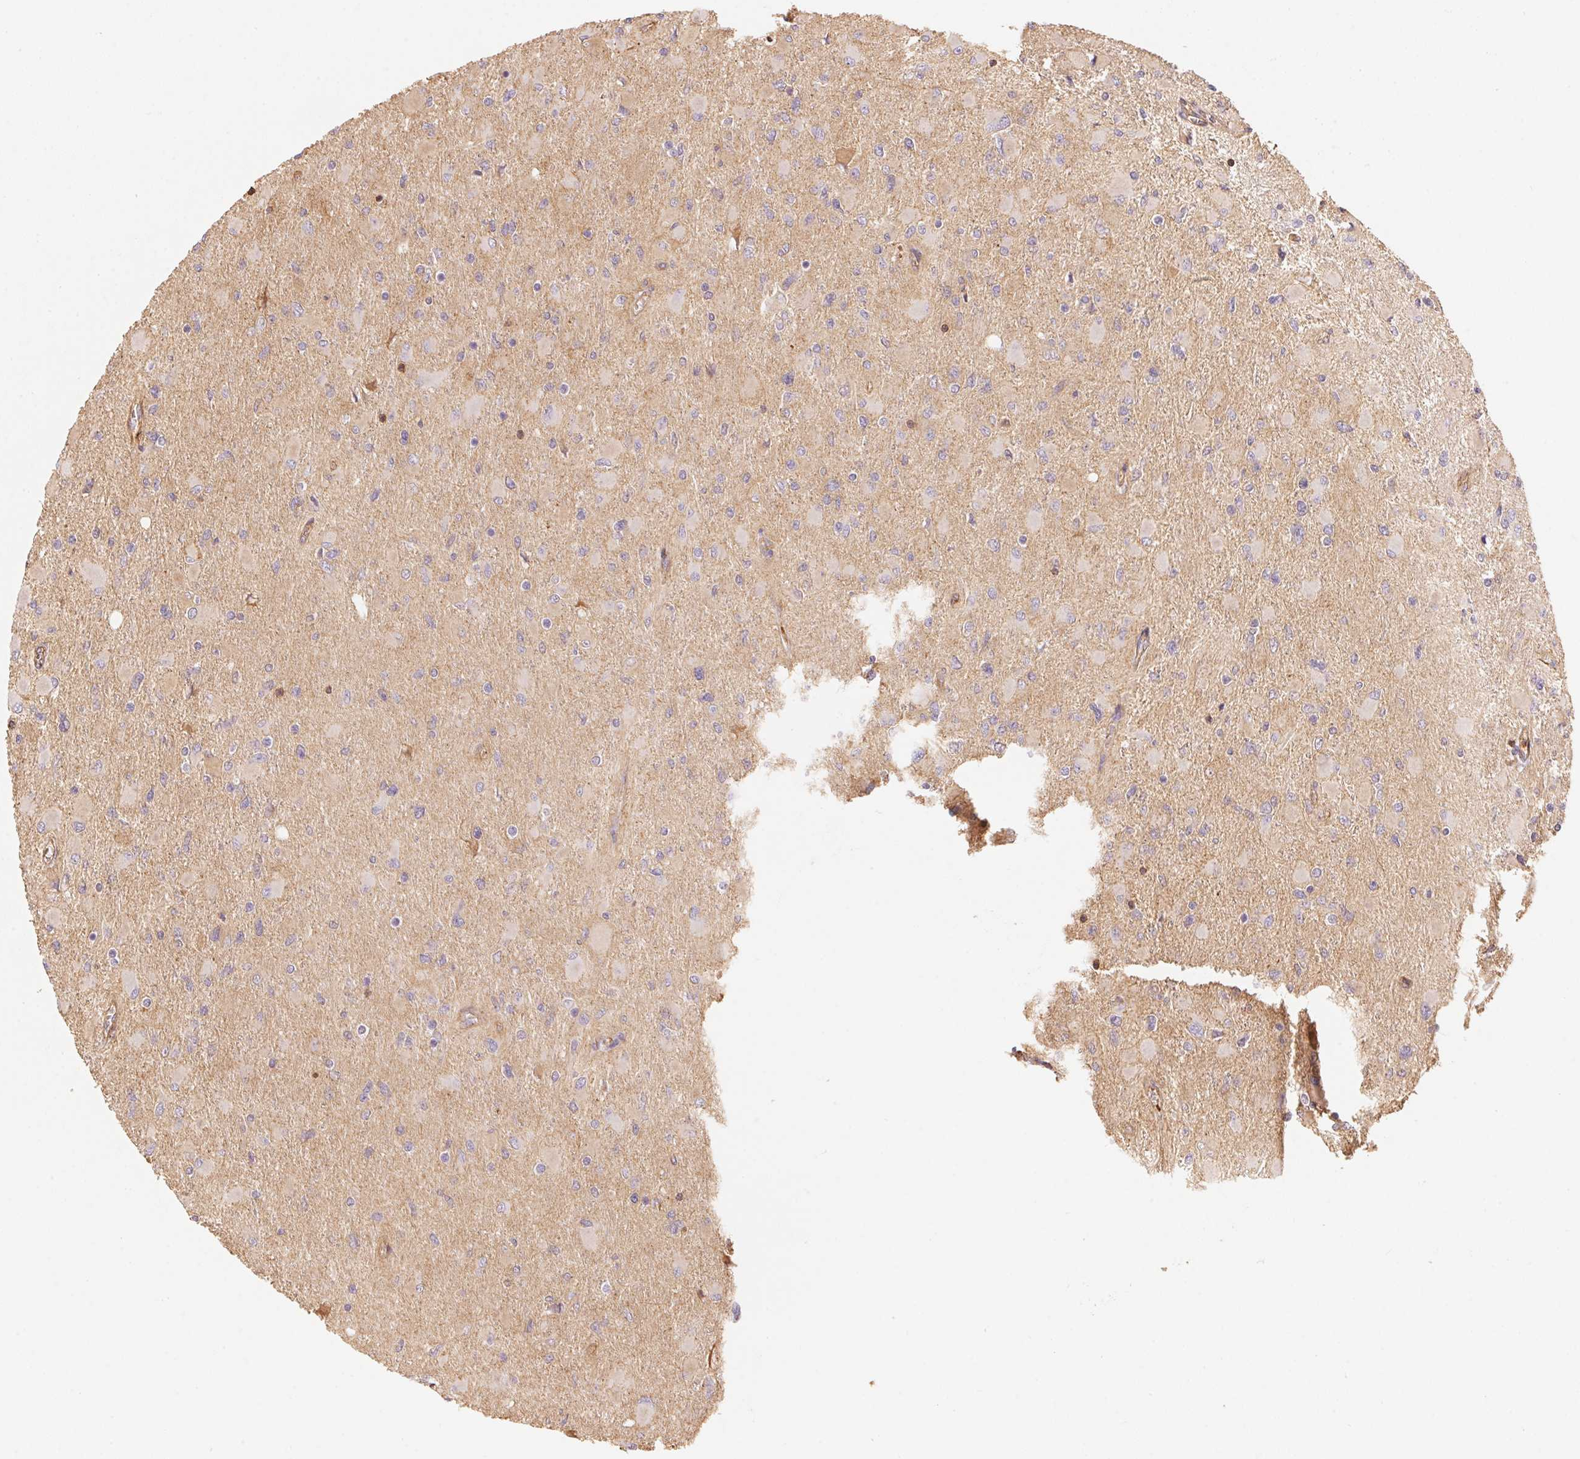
{"staining": {"intensity": "negative", "quantity": "none", "location": "none"}, "tissue": "glioma", "cell_type": "Tumor cells", "image_type": "cancer", "snomed": [{"axis": "morphology", "description": "Glioma, malignant, High grade"}, {"axis": "topography", "description": "Cerebral cortex"}], "caption": "The immunohistochemistry (IHC) histopathology image has no significant staining in tumor cells of malignant glioma (high-grade) tissue.", "gene": "FRAS1", "patient": {"sex": "female", "age": 36}}